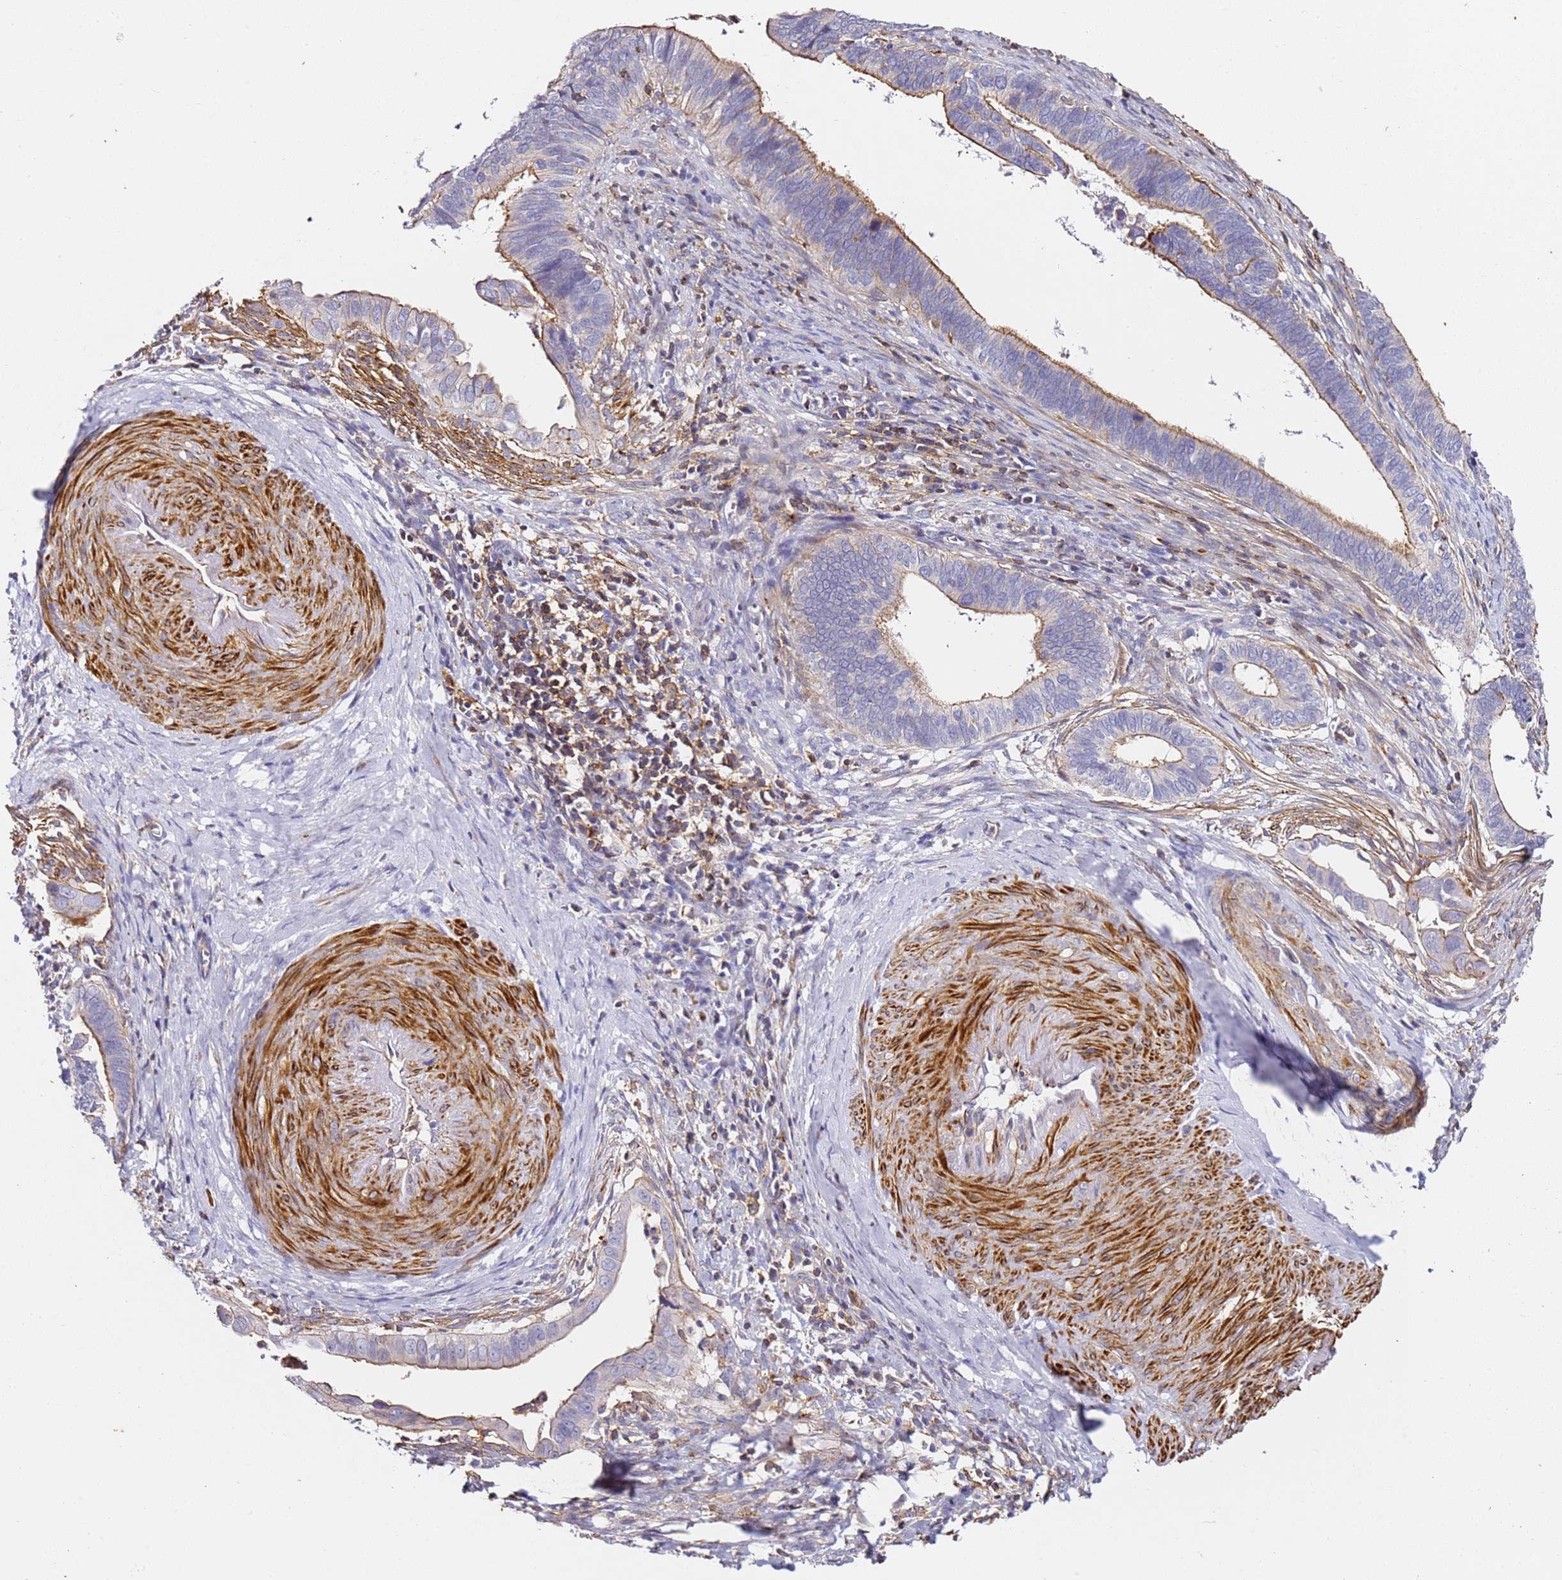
{"staining": {"intensity": "moderate", "quantity": "25%-75%", "location": "cytoplasmic/membranous"}, "tissue": "cervical cancer", "cell_type": "Tumor cells", "image_type": "cancer", "snomed": [{"axis": "morphology", "description": "Adenocarcinoma, NOS"}, {"axis": "topography", "description": "Cervix"}], "caption": "Cervical cancer stained with immunohistochemistry (IHC) reveals moderate cytoplasmic/membranous staining in about 25%-75% of tumor cells.", "gene": "ZNF671", "patient": {"sex": "female", "age": 42}}